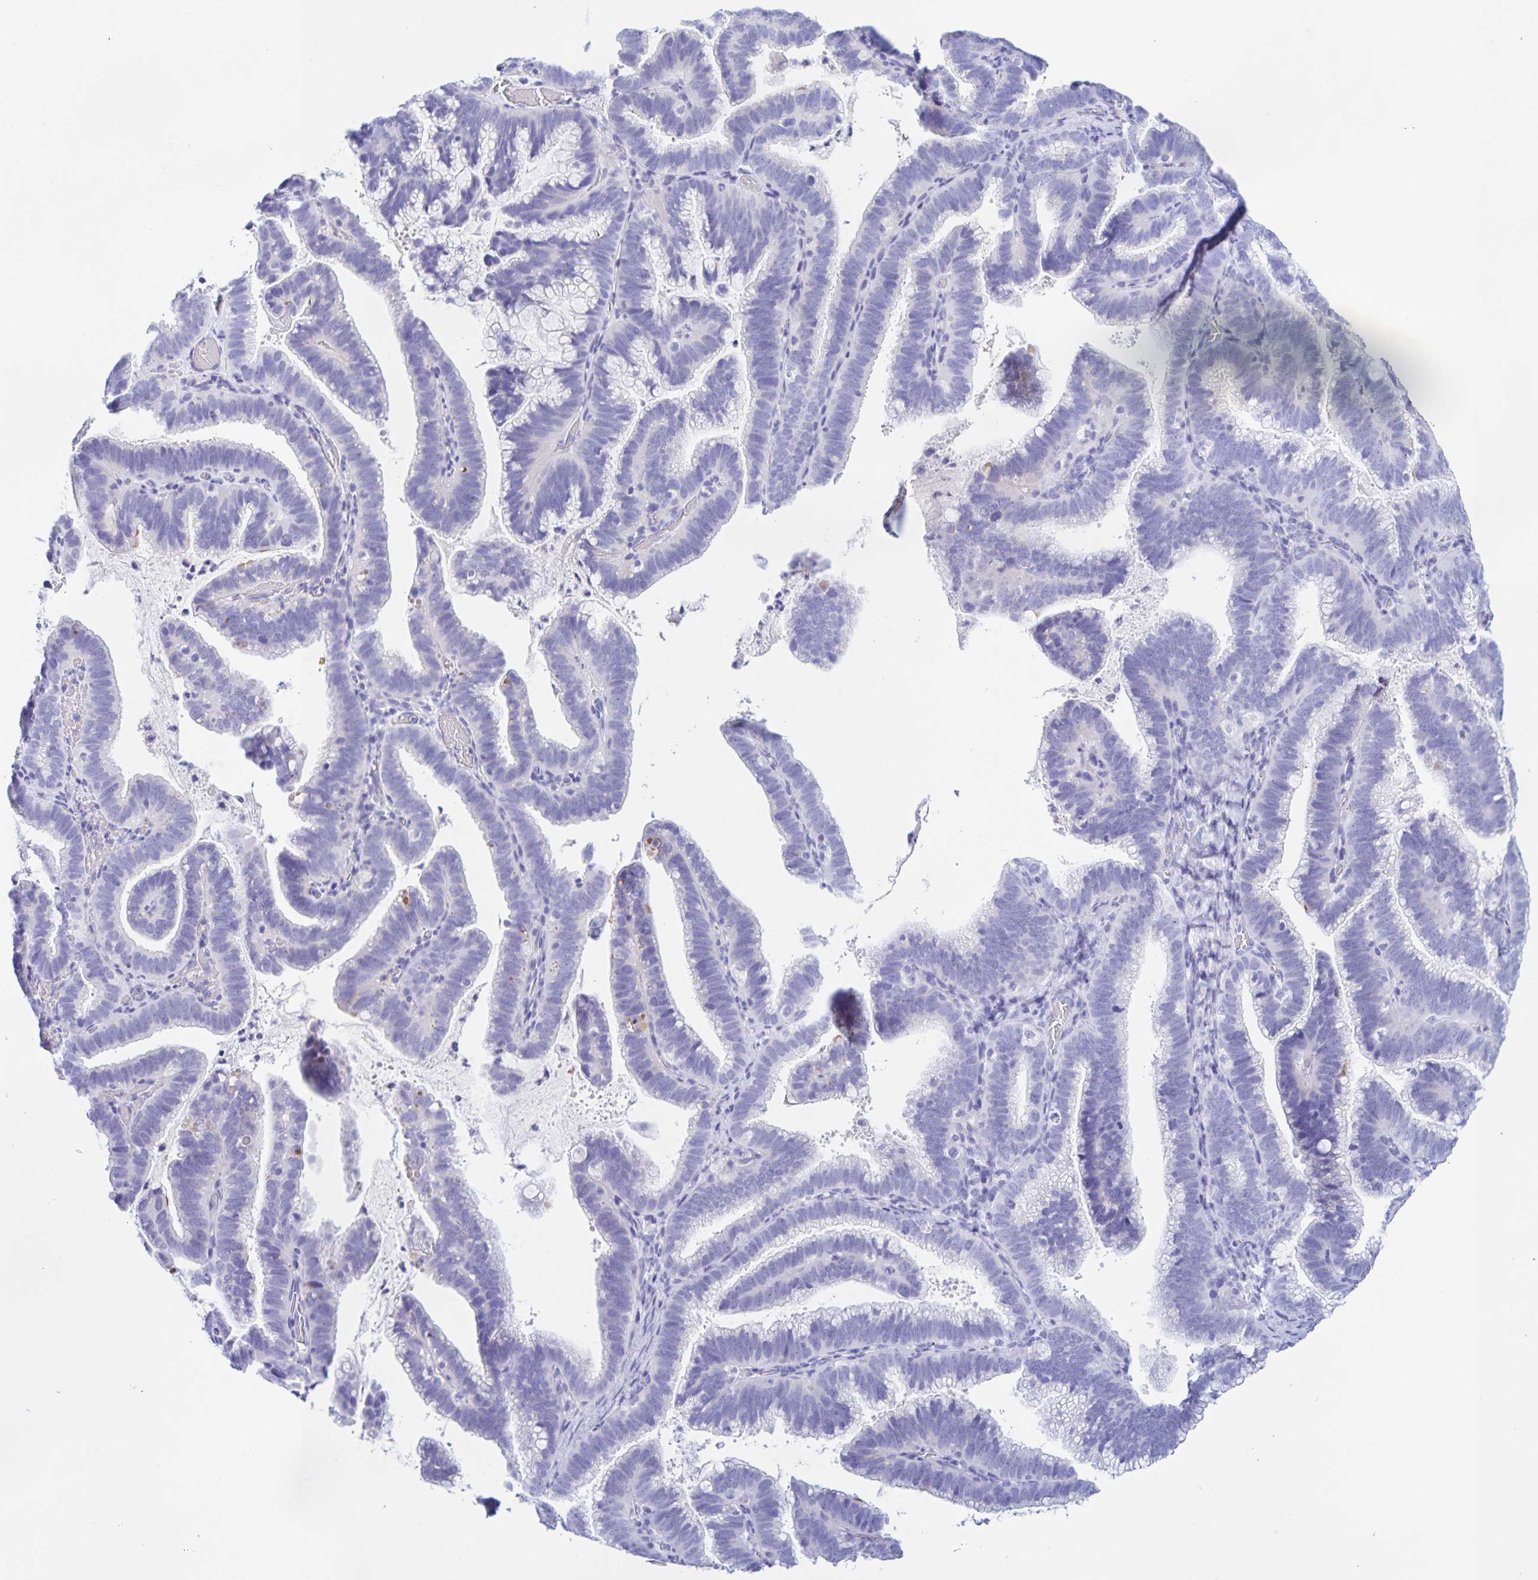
{"staining": {"intensity": "negative", "quantity": "none", "location": "none"}, "tissue": "cervical cancer", "cell_type": "Tumor cells", "image_type": "cancer", "snomed": [{"axis": "morphology", "description": "Adenocarcinoma, NOS"}, {"axis": "topography", "description": "Cervix"}], "caption": "Tumor cells are negative for brown protein staining in cervical adenocarcinoma.", "gene": "CATSPER4", "patient": {"sex": "female", "age": 61}}